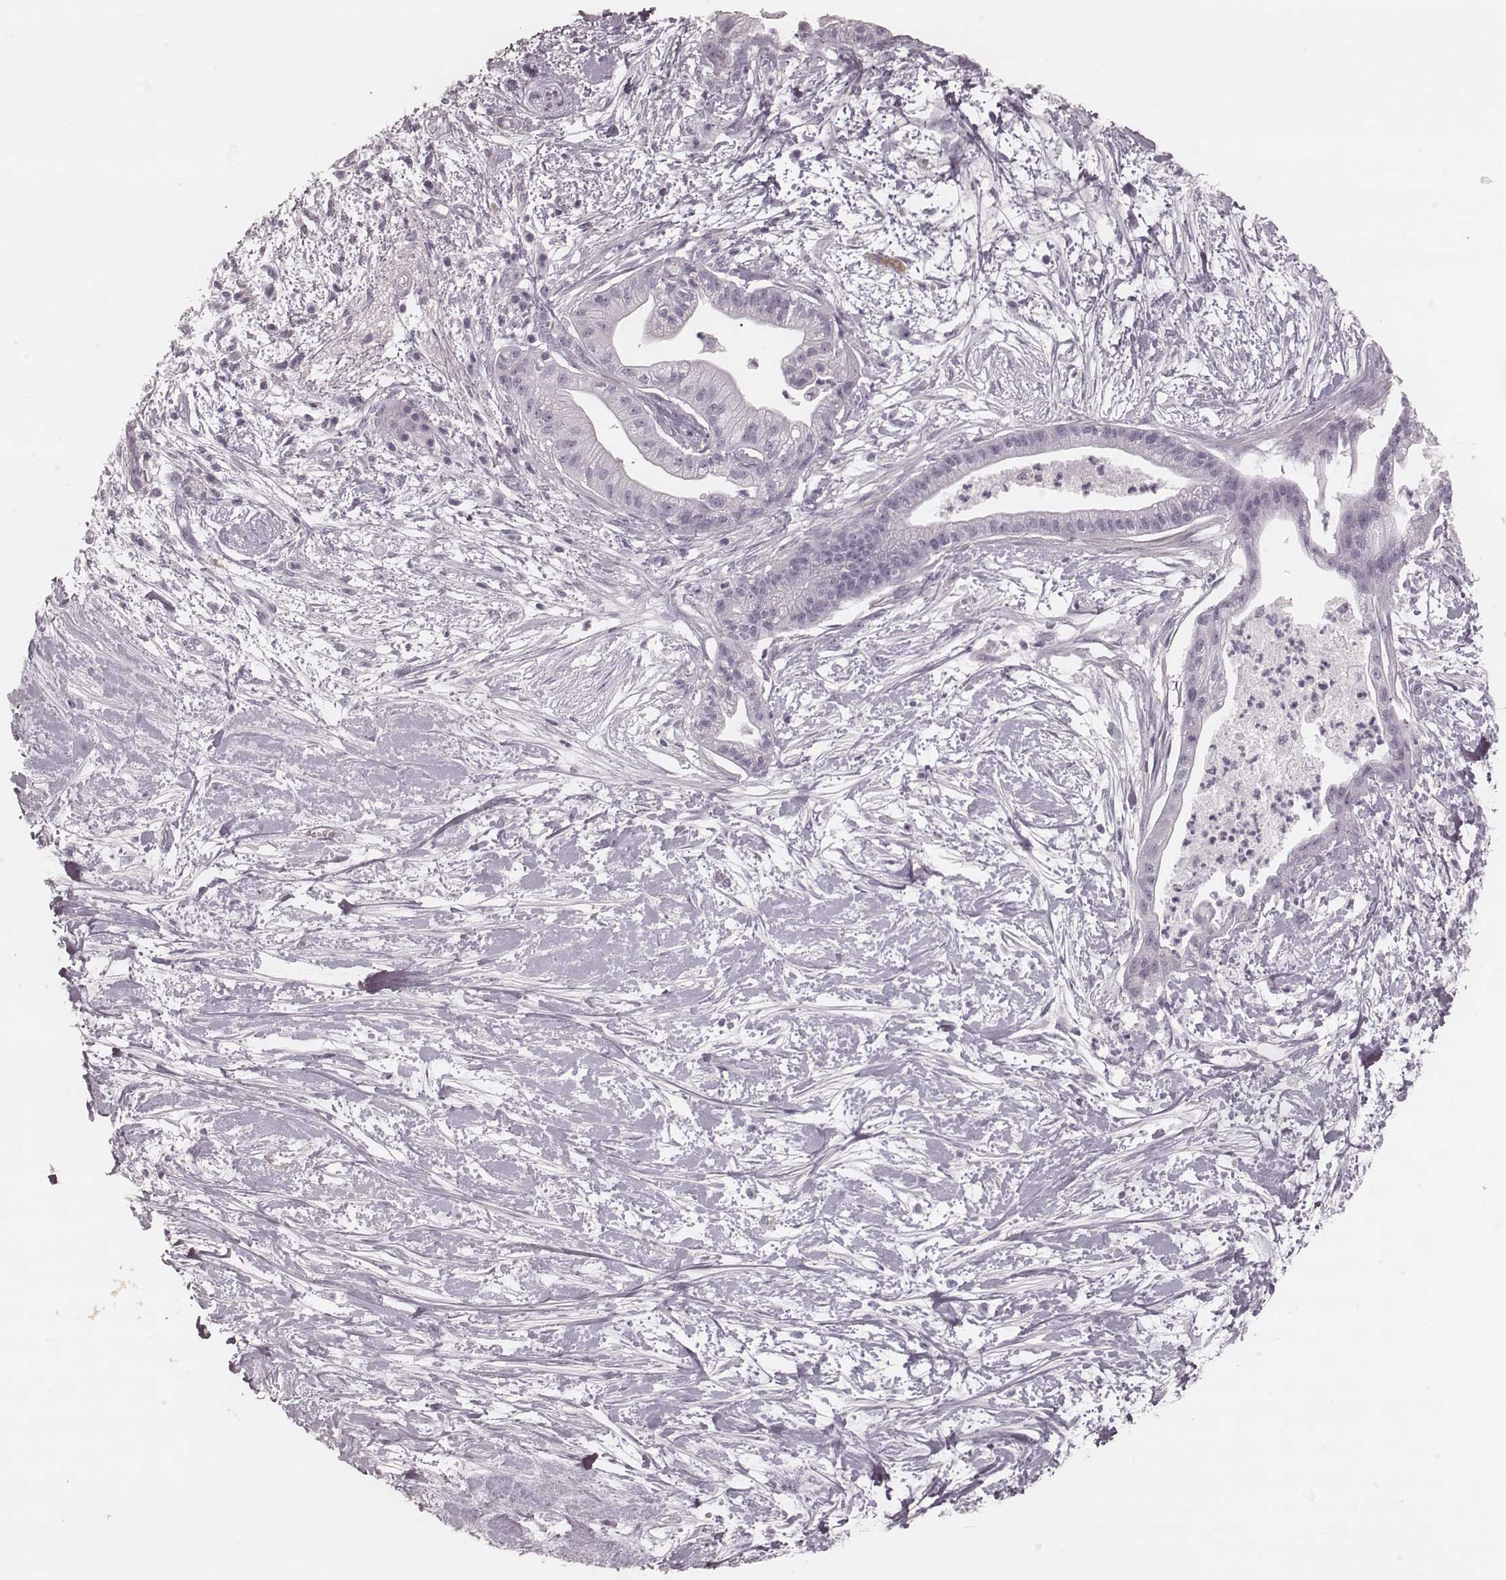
{"staining": {"intensity": "negative", "quantity": "none", "location": "none"}, "tissue": "pancreatic cancer", "cell_type": "Tumor cells", "image_type": "cancer", "snomed": [{"axis": "morphology", "description": "Normal tissue, NOS"}, {"axis": "morphology", "description": "Adenocarcinoma, NOS"}, {"axis": "topography", "description": "Lymph node"}, {"axis": "topography", "description": "Pancreas"}], "caption": "Human pancreatic adenocarcinoma stained for a protein using immunohistochemistry (IHC) reveals no positivity in tumor cells.", "gene": "KRT74", "patient": {"sex": "female", "age": 58}}